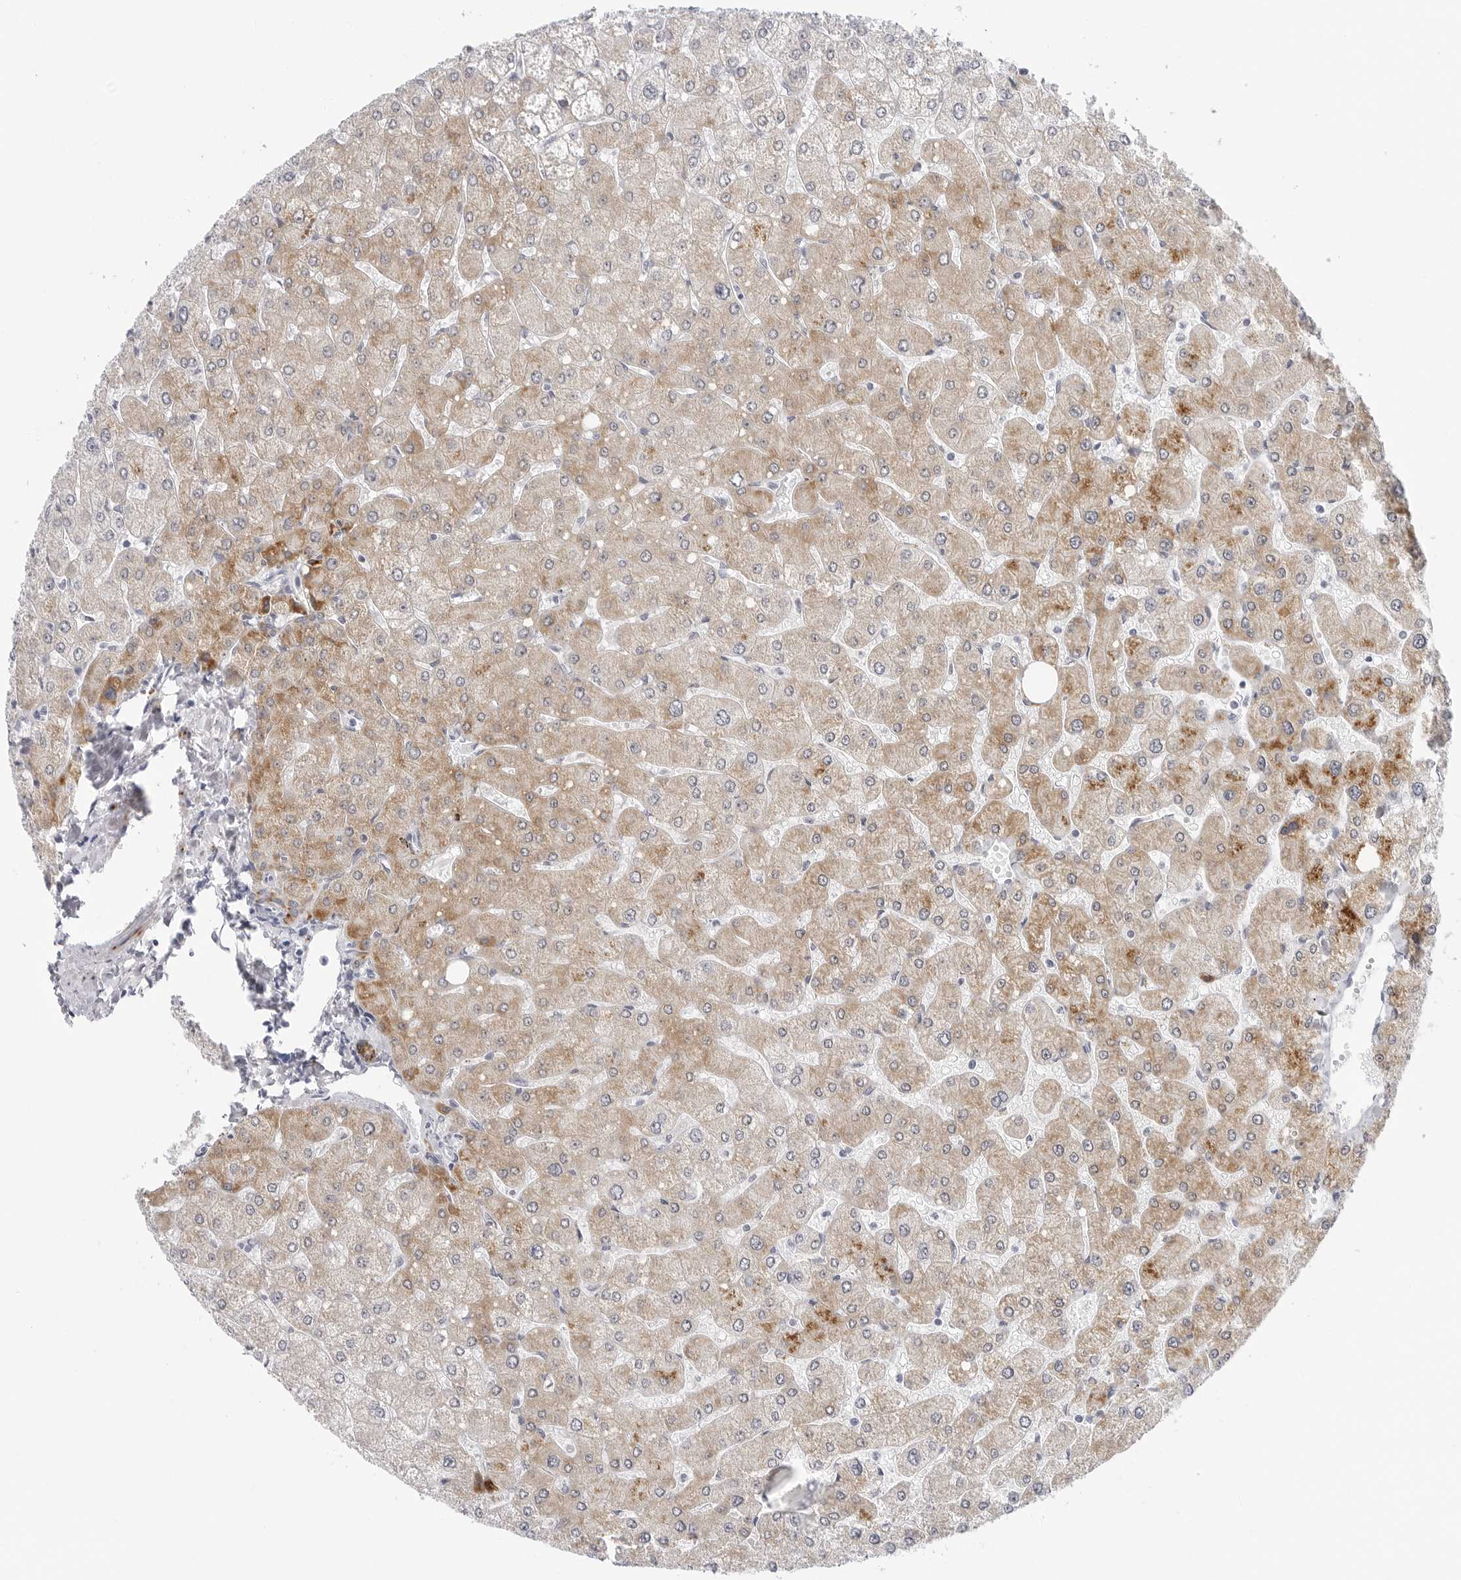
{"staining": {"intensity": "moderate", "quantity": "25%-75%", "location": "cytoplasmic/membranous"}, "tissue": "liver", "cell_type": "Cholangiocytes", "image_type": "normal", "snomed": [{"axis": "morphology", "description": "Normal tissue, NOS"}, {"axis": "topography", "description": "Liver"}], "caption": "Moderate cytoplasmic/membranous positivity is appreciated in about 25%-75% of cholangiocytes in normal liver.", "gene": "HSPB7", "patient": {"sex": "male", "age": 55}}